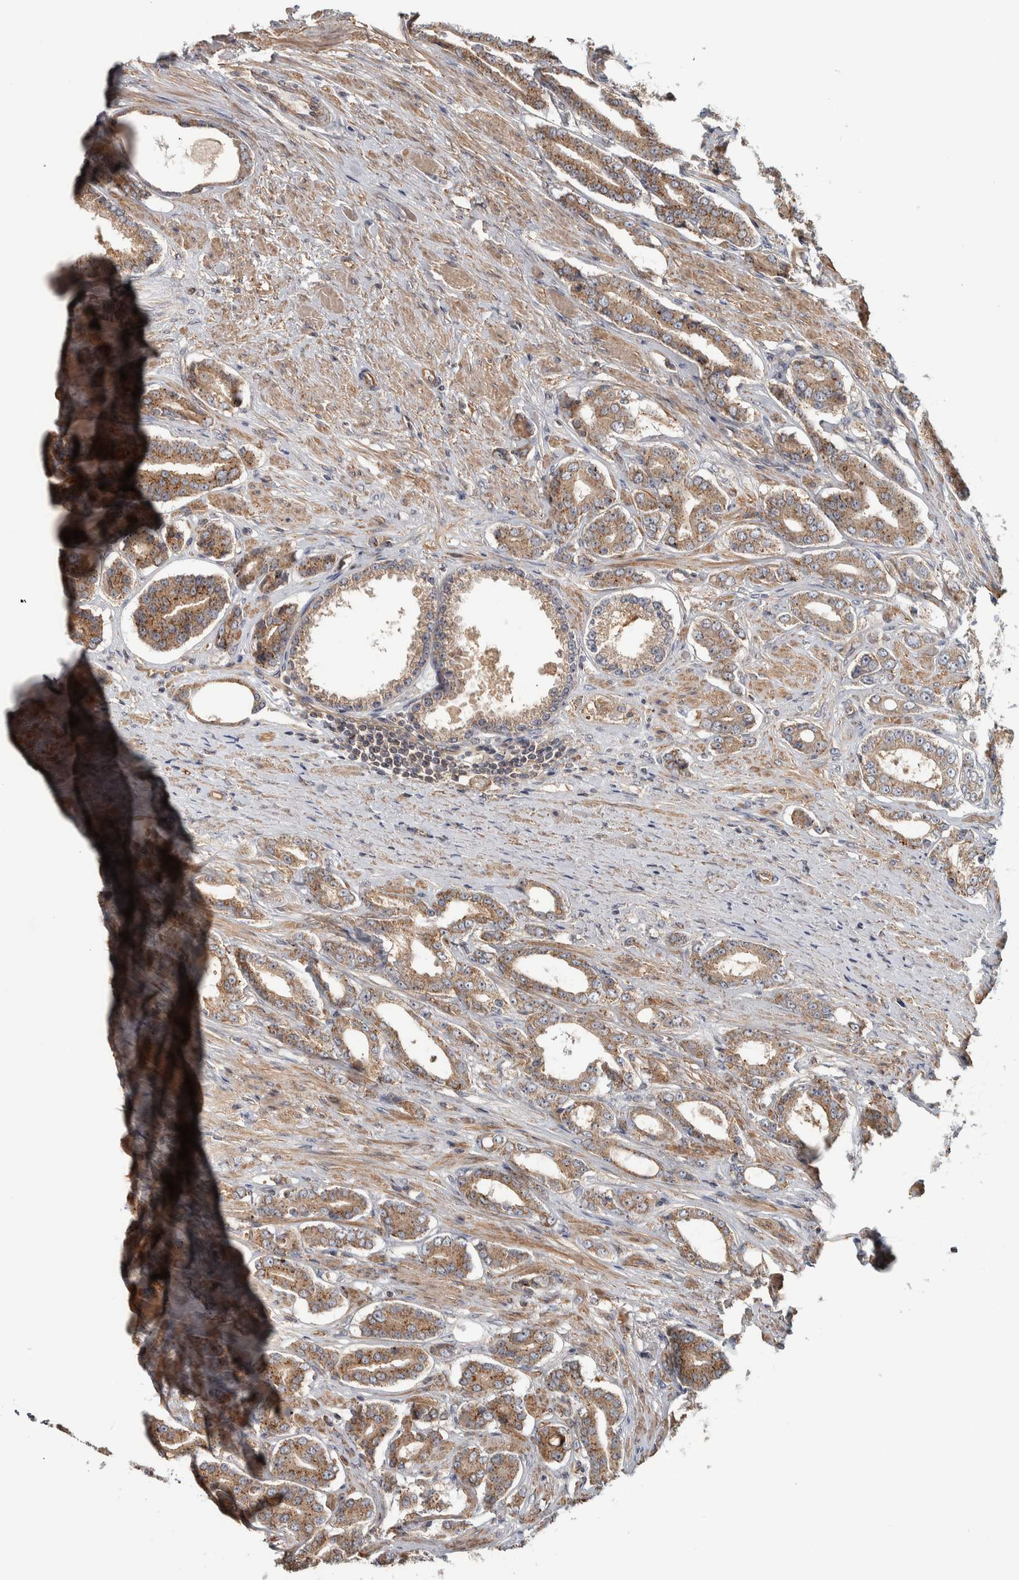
{"staining": {"intensity": "moderate", "quantity": ">75%", "location": "cytoplasmic/membranous"}, "tissue": "prostate cancer", "cell_type": "Tumor cells", "image_type": "cancer", "snomed": [{"axis": "morphology", "description": "Adenocarcinoma, High grade"}, {"axis": "topography", "description": "Prostate"}], "caption": "Immunohistochemistry (IHC) image of prostate cancer stained for a protein (brown), which reveals medium levels of moderate cytoplasmic/membranous staining in approximately >75% of tumor cells.", "gene": "CHMP4C", "patient": {"sex": "male", "age": 71}}